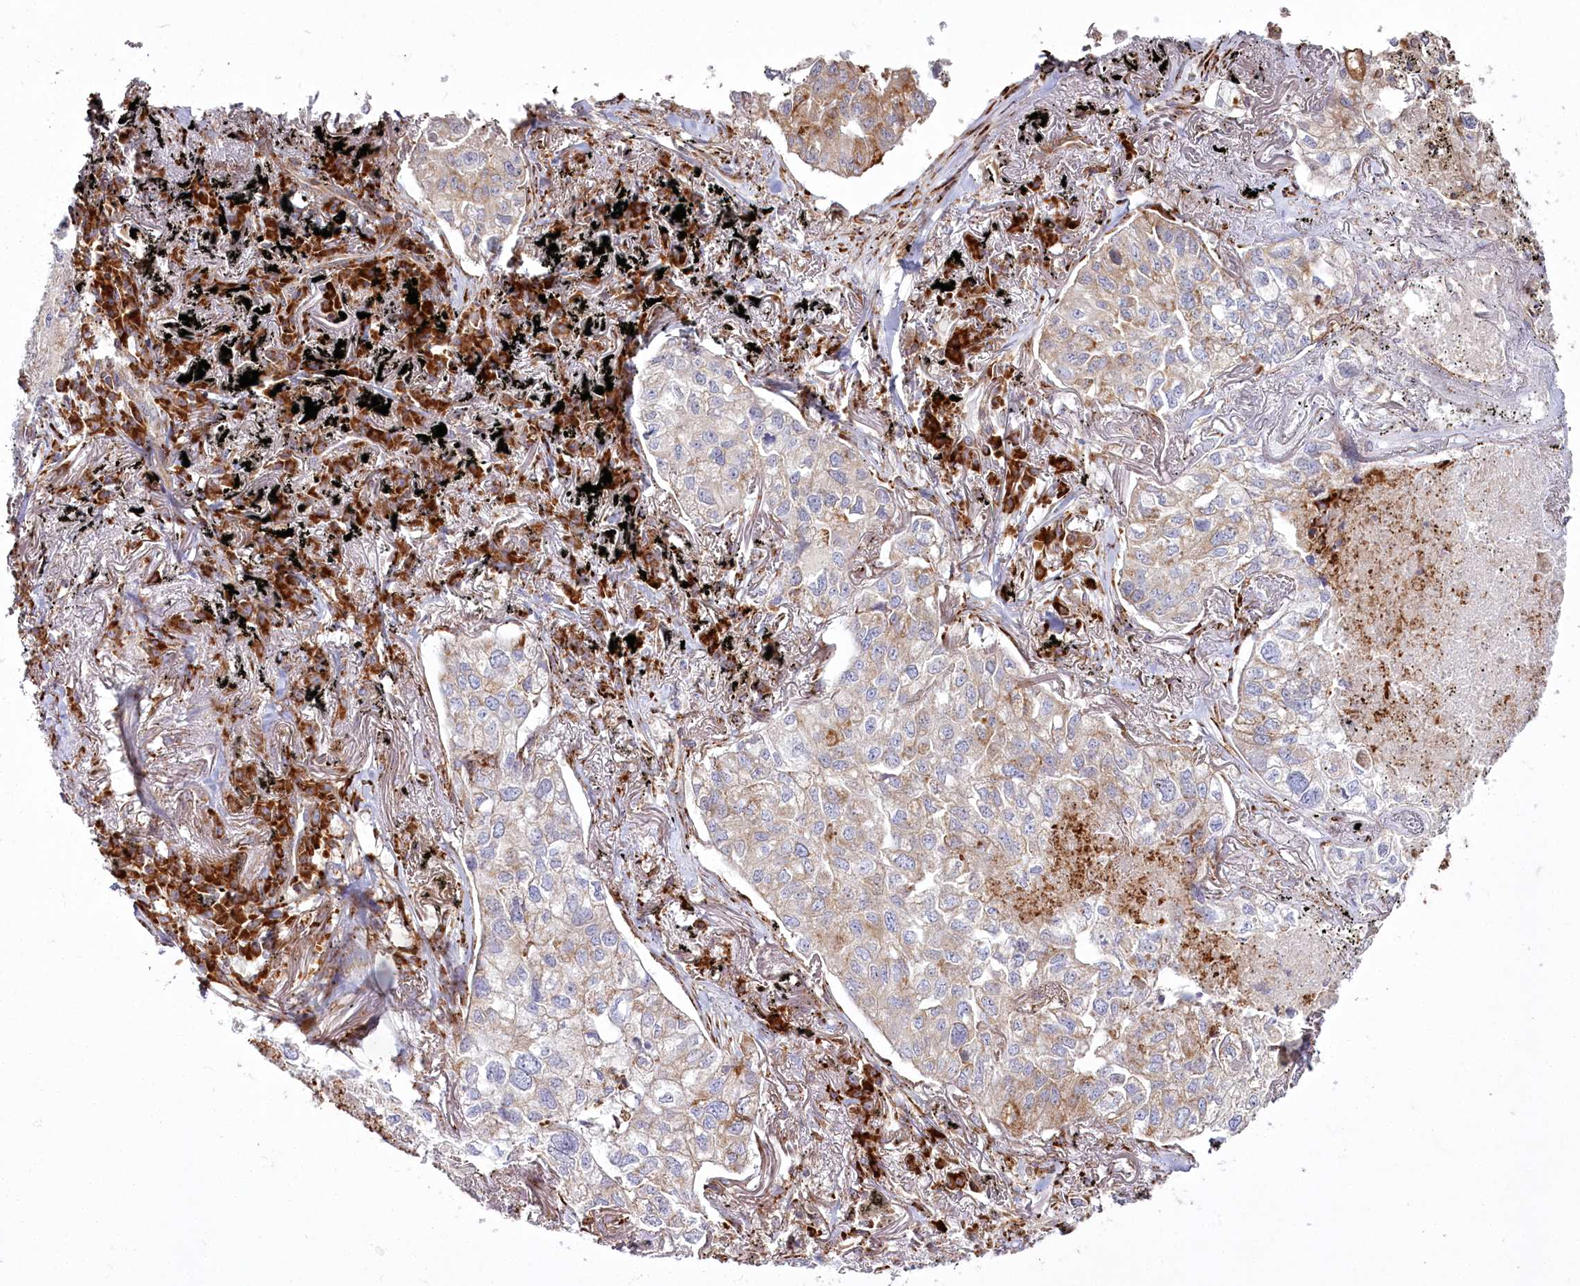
{"staining": {"intensity": "weak", "quantity": "25%-75%", "location": "cytoplasmic/membranous"}, "tissue": "lung cancer", "cell_type": "Tumor cells", "image_type": "cancer", "snomed": [{"axis": "morphology", "description": "Adenocarcinoma, NOS"}, {"axis": "topography", "description": "Lung"}], "caption": "Immunohistochemistry (IHC) (DAB) staining of lung cancer shows weak cytoplasmic/membranous protein expression in approximately 25%-75% of tumor cells.", "gene": "POGLUT1", "patient": {"sex": "male", "age": 65}}